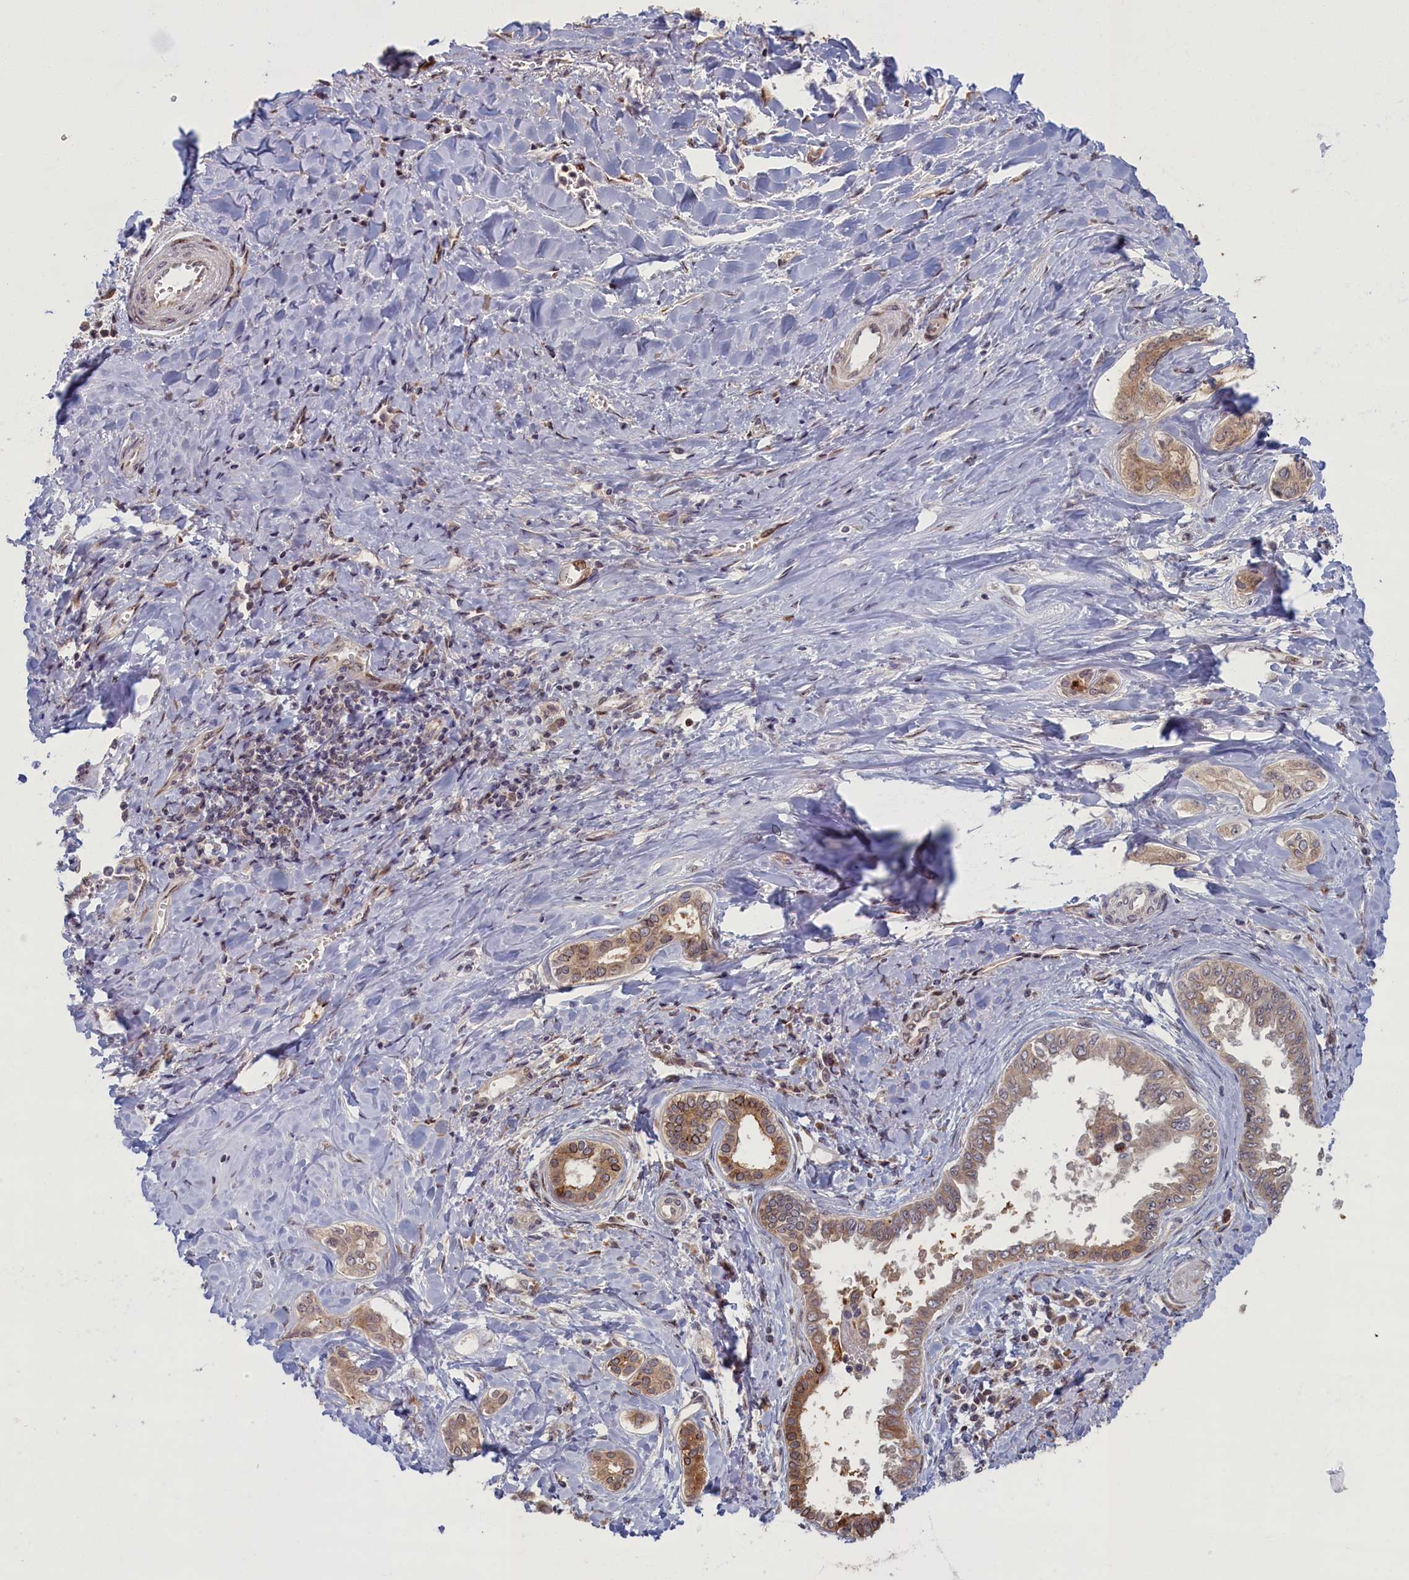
{"staining": {"intensity": "weak", "quantity": ">75%", "location": "cytoplasmic/membranous"}, "tissue": "liver cancer", "cell_type": "Tumor cells", "image_type": "cancer", "snomed": [{"axis": "morphology", "description": "Cholangiocarcinoma"}, {"axis": "topography", "description": "Liver"}], "caption": "Immunohistochemistry (IHC) of liver cancer demonstrates low levels of weak cytoplasmic/membranous expression in approximately >75% of tumor cells.", "gene": "PLA2G10", "patient": {"sex": "female", "age": 77}}